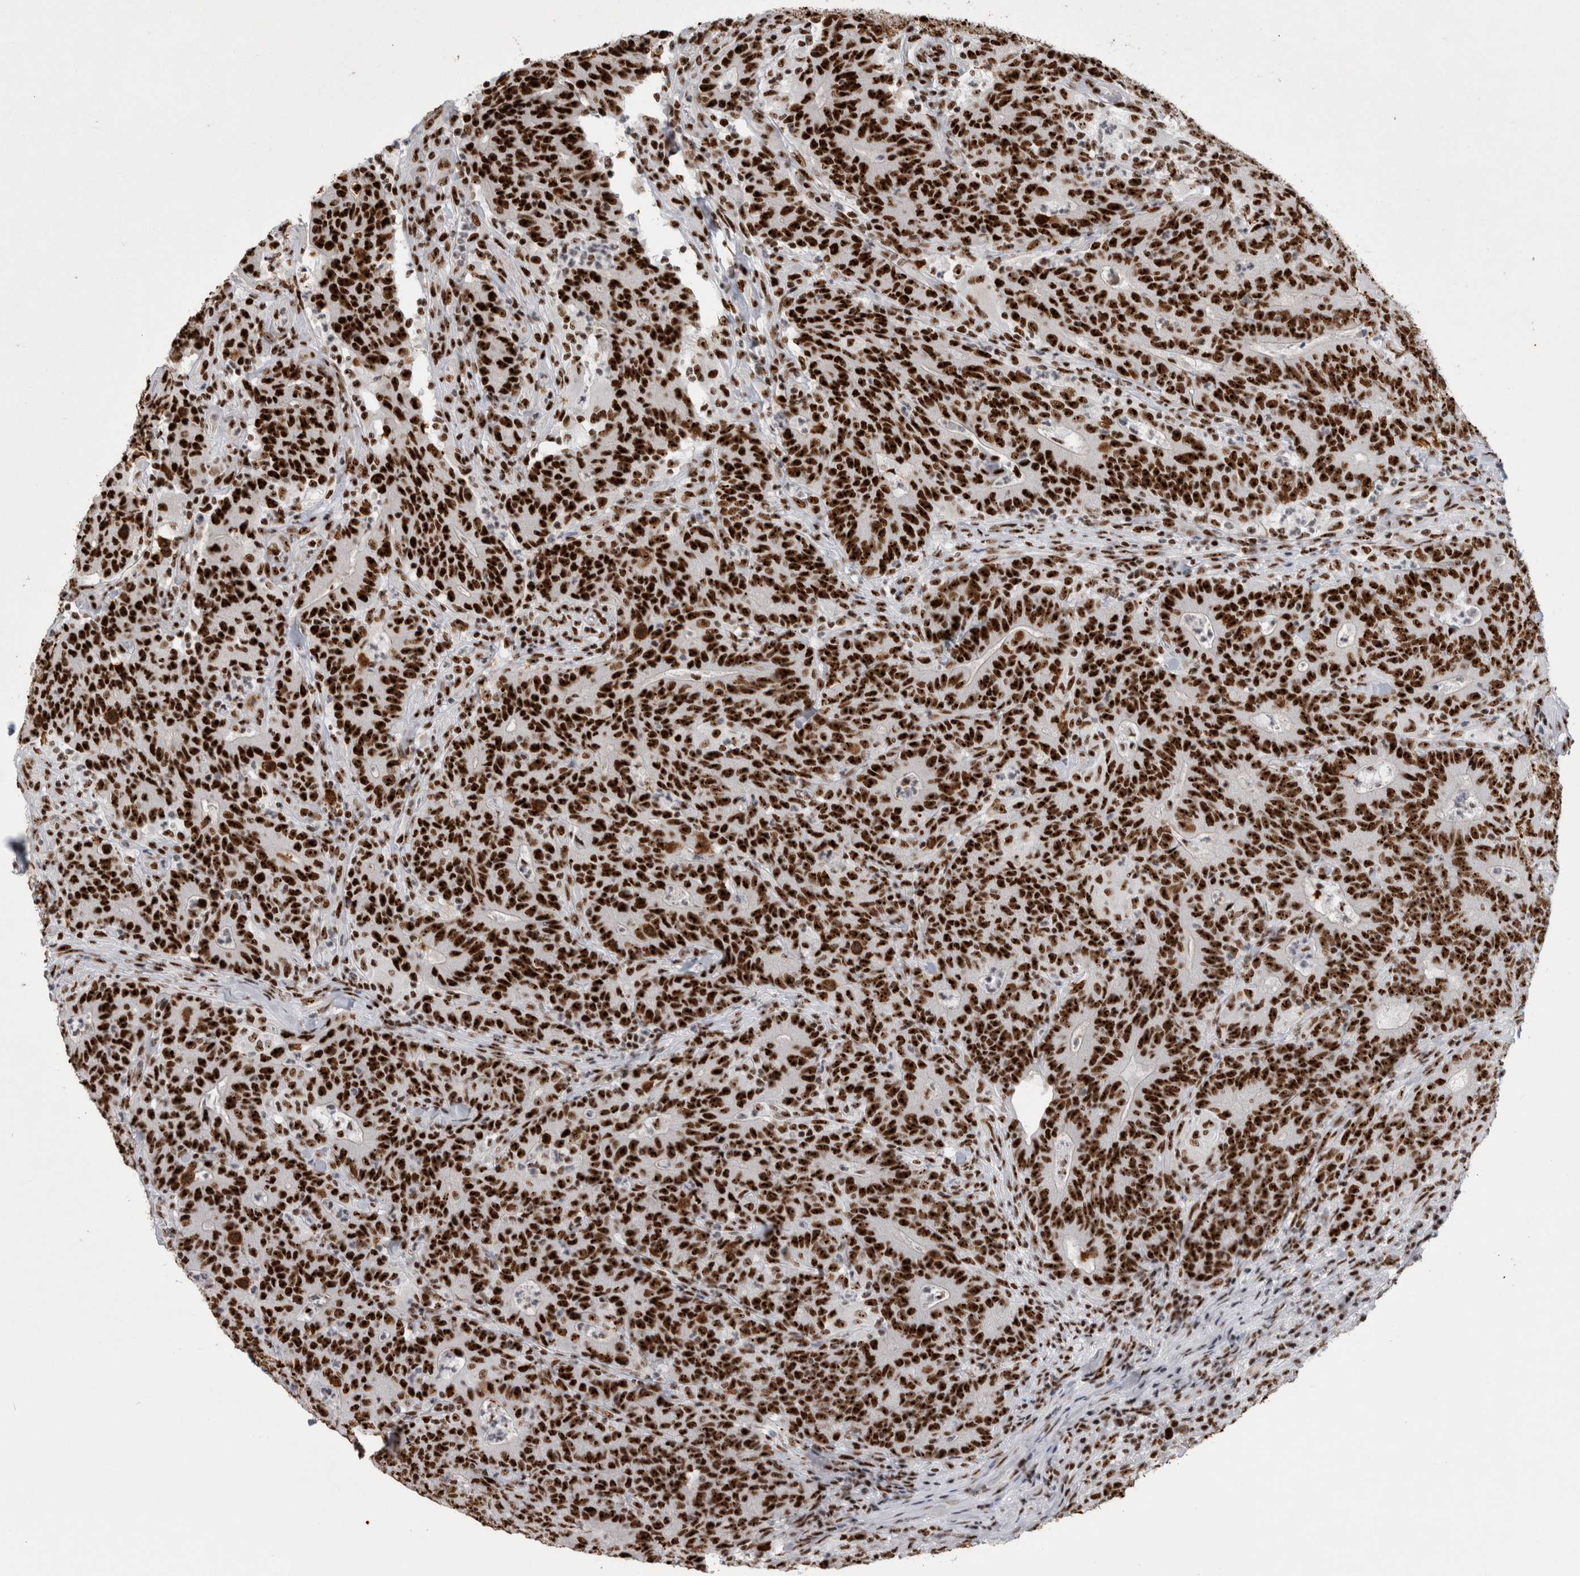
{"staining": {"intensity": "strong", "quantity": ">75%", "location": "nuclear"}, "tissue": "colorectal cancer", "cell_type": "Tumor cells", "image_type": "cancer", "snomed": [{"axis": "morphology", "description": "Normal tissue, NOS"}, {"axis": "morphology", "description": "Adenocarcinoma, NOS"}, {"axis": "topography", "description": "Colon"}], "caption": "Protein expression analysis of human colorectal cancer reveals strong nuclear positivity in approximately >75% of tumor cells.", "gene": "NCL", "patient": {"sex": "female", "age": 75}}